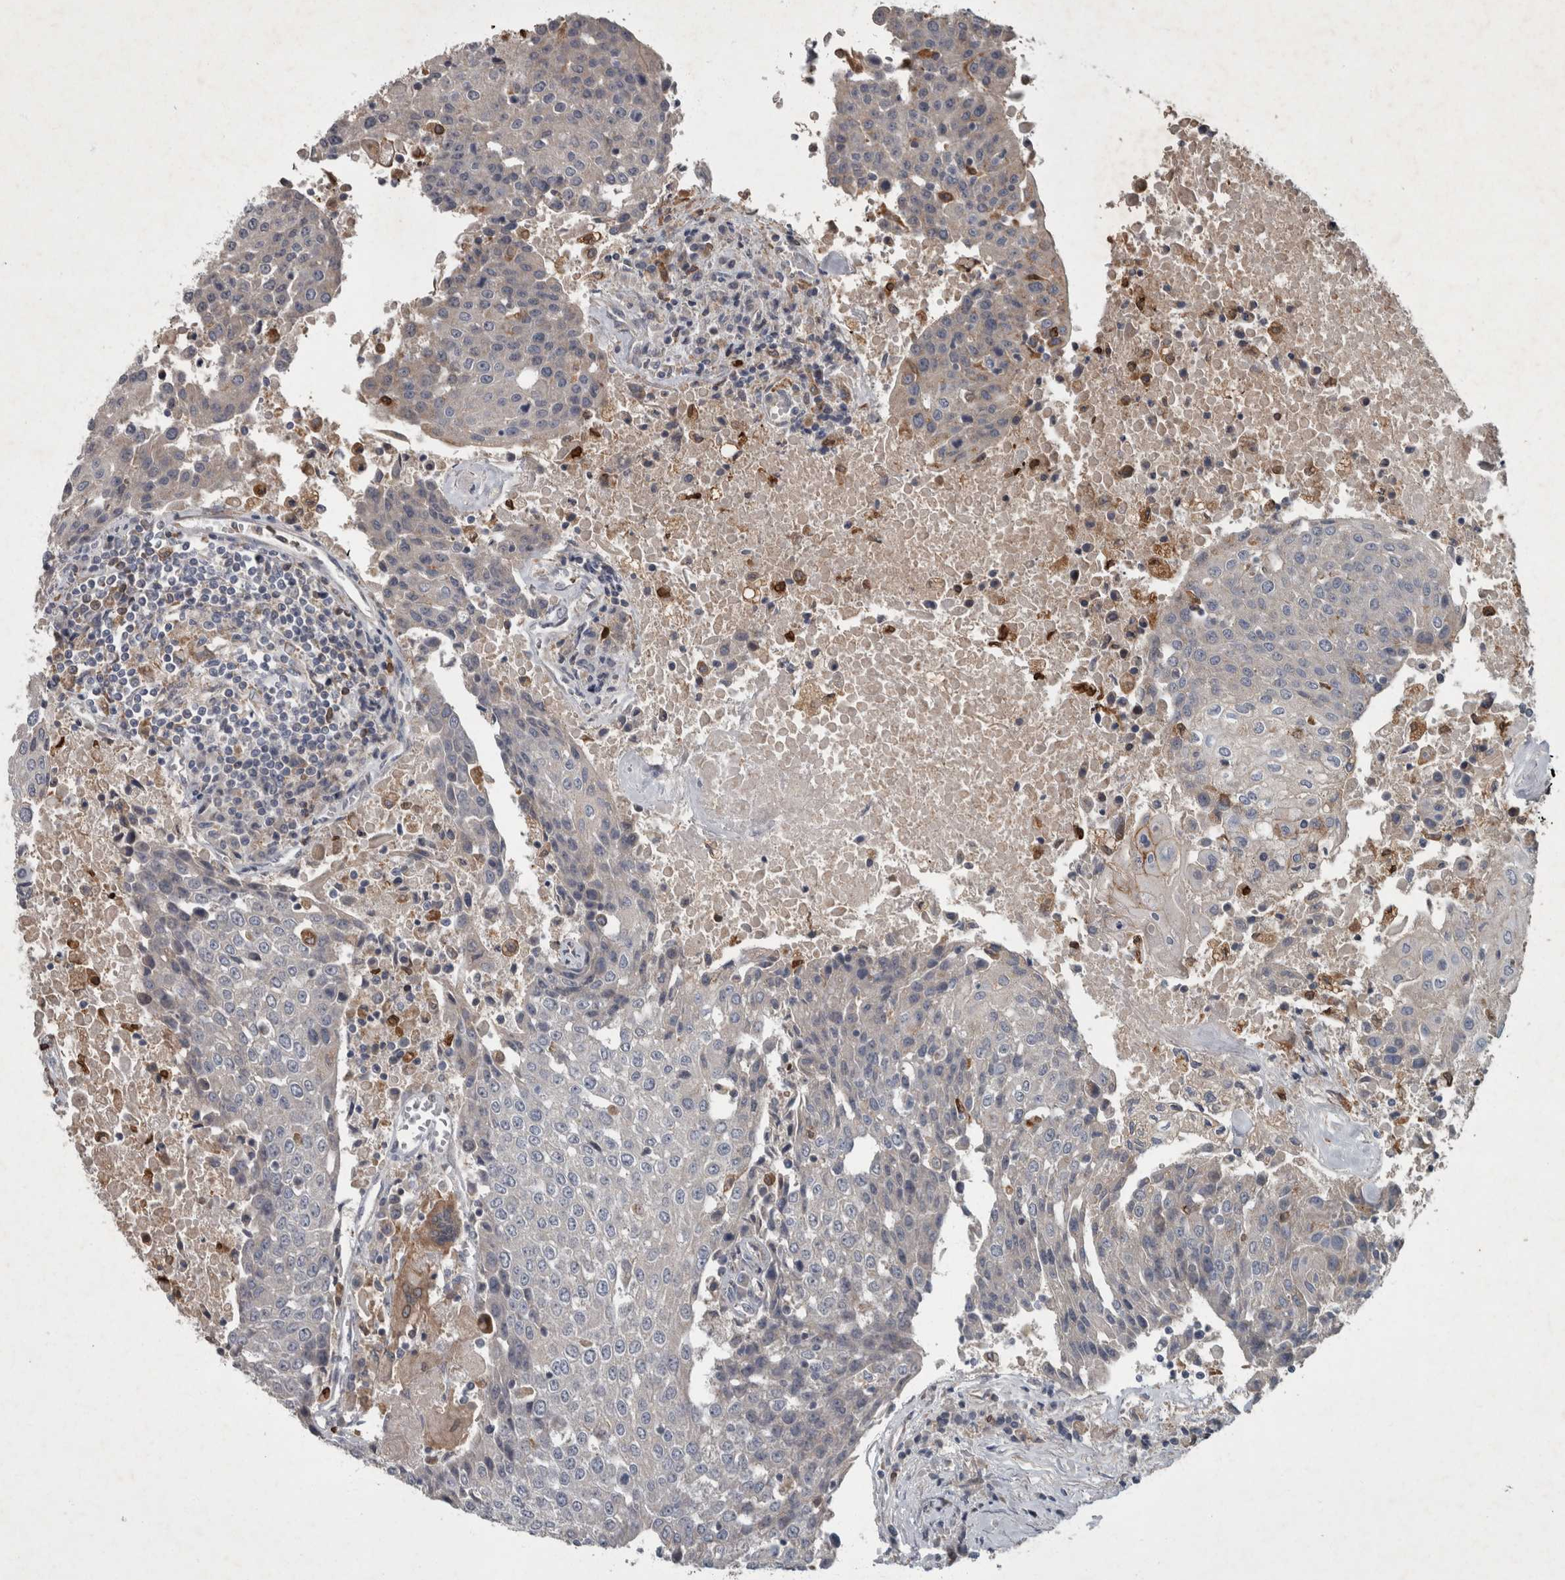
{"staining": {"intensity": "weak", "quantity": "<25%", "location": "cytoplasmic/membranous"}, "tissue": "urothelial cancer", "cell_type": "Tumor cells", "image_type": "cancer", "snomed": [{"axis": "morphology", "description": "Urothelial carcinoma, High grade"}, {"axis": "topography", "description": "Urinary bladder"}], "caption": "Immunohistochemistry (IHC) photomicrograph of high-grade urothelial carcinoma stained for a protein (brown), which displays no staining in tumor cells.", "gene": "PPP1R3C", "patient": {"sex": "female", "age": 85}}